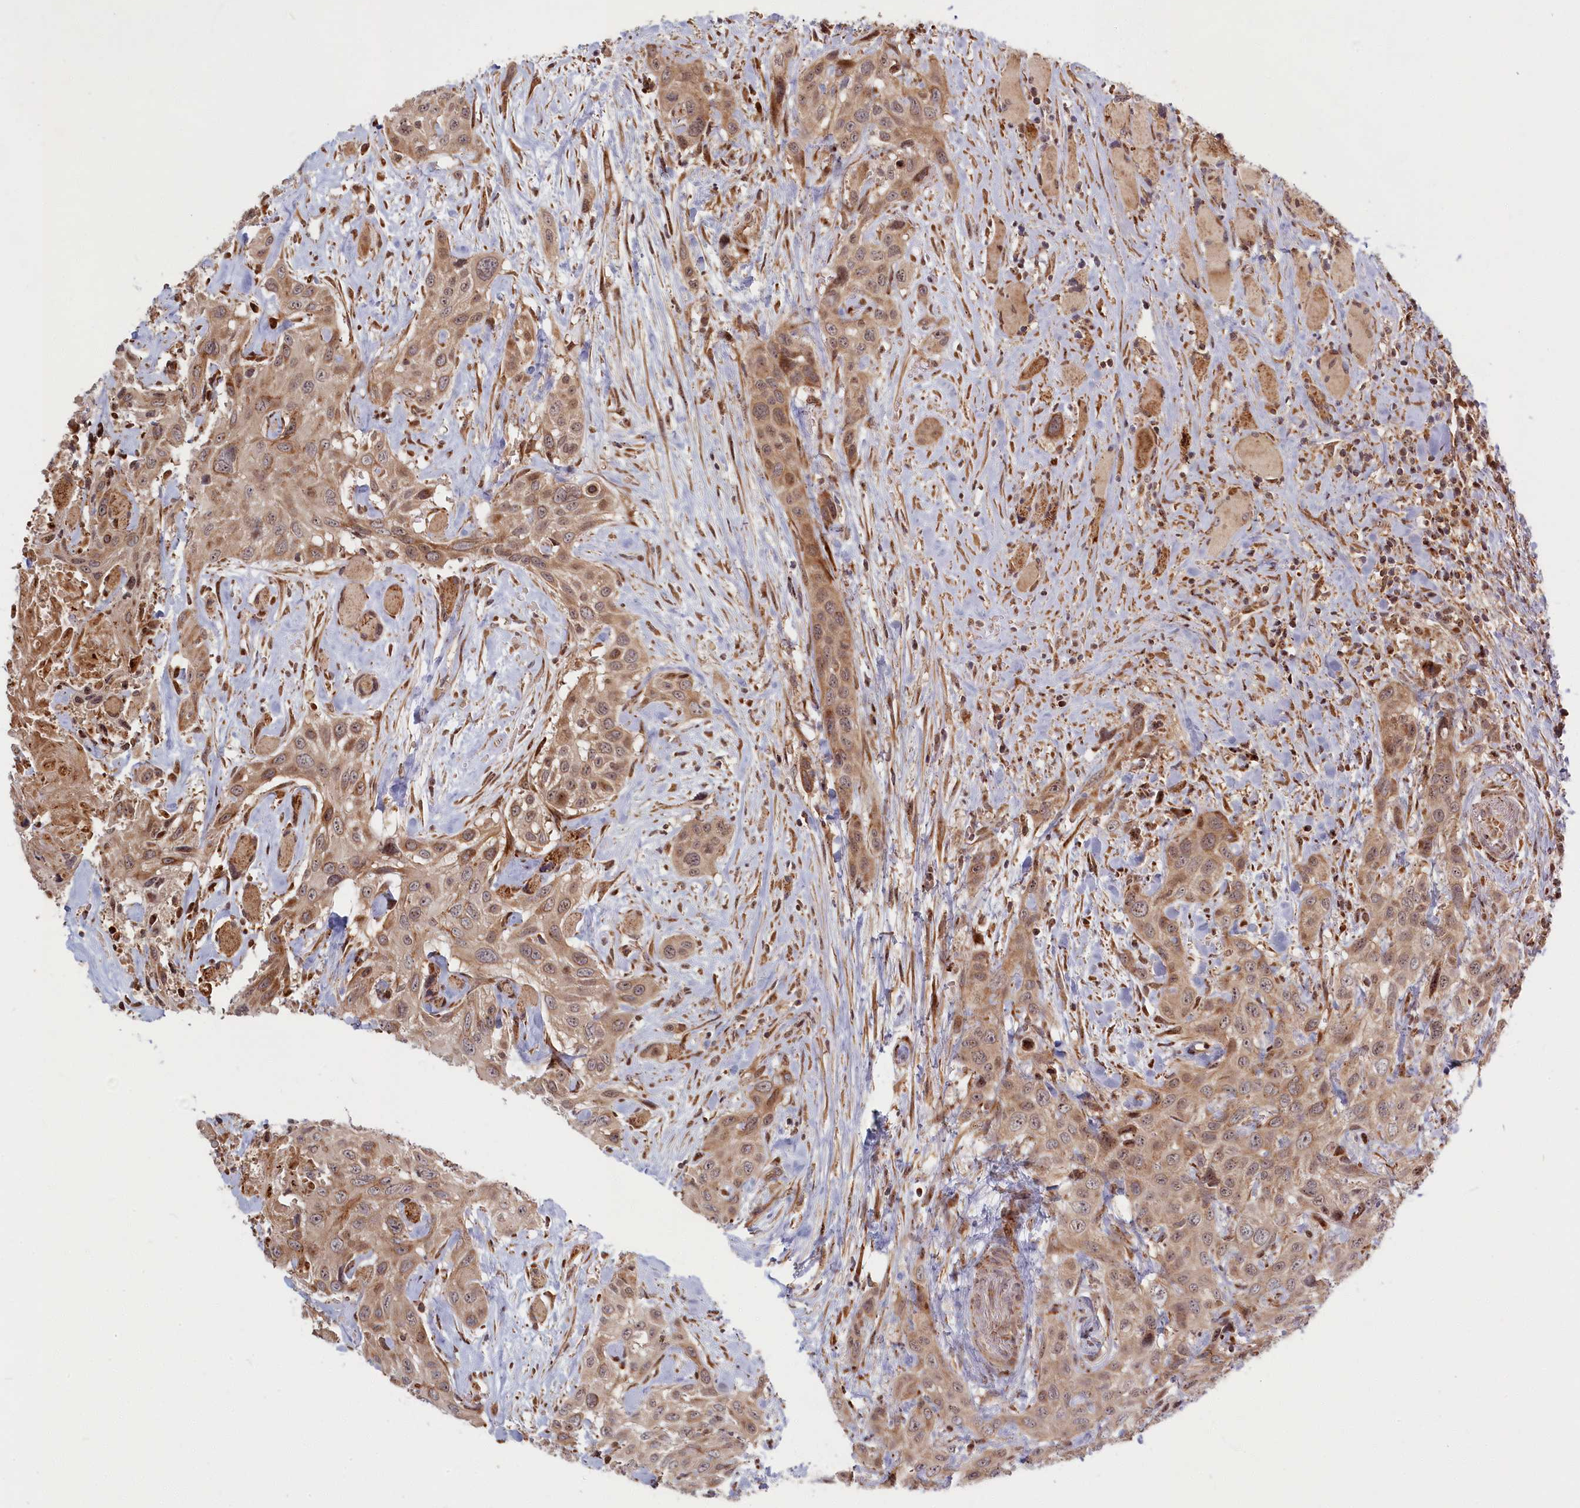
{"staining": {"intensity": "moderate", "quantity": ">75%", "location": "cytoplasmic/membranous,nuclear"}, "tissue": "head and neck cancer", "cell_type": "Tumor cells", "image_type": "cancer", "snomed": [{"axis": "morphology", "description": "Squamous cell carcinoma, NOS"}, {"axis": "topography", "description": "Head-Neck"}], "caption": "This image displays immunohistochemistry staining of head and neck squamous cell carcinoma, with medium moderate cytoplasmic/membranous and nuclear staining in about >75% of tumor cells.", "gene": "PLA2G10", "patient": {"sex": "male", "age": 81}}